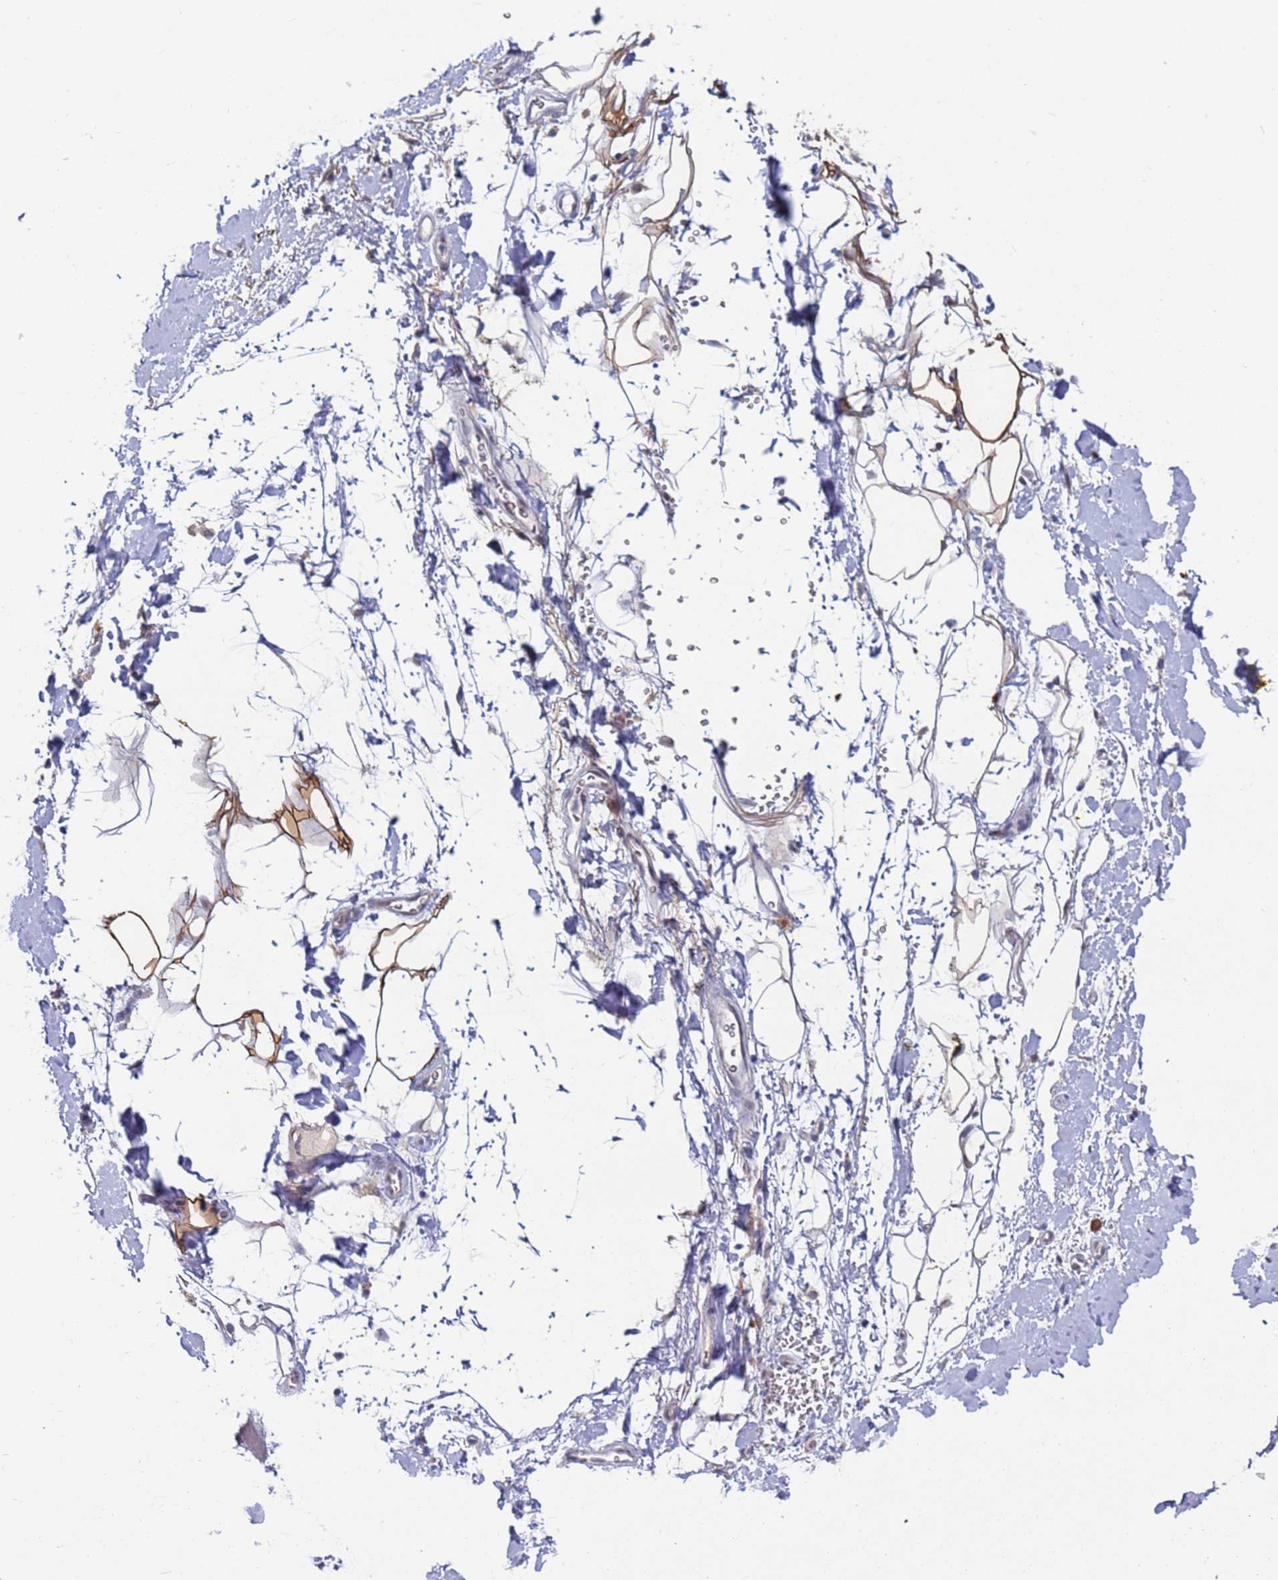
{"staining": {"intensity": "strong", "quantity": "25%-75%", "location": "cytoplasmic/membranous"}, "tissue": "adipose tissue", "cell_type": "Adipocytes", "image_type": "normal", "snomed": [{"axis": "morphology", "description": "Normal tissue, NOS"}, {"axis": "morphology", "description": "Adenocarcinoma, NOS"}, {"axis": "topography", "description": "Pancreas"}, {"axis": "topography", "description": "Peripheral nerve tissue"}], "caption": "Adipose tissue stained with DAB immunohistochemistry (IHC) demonstrates high levels of strong cytoplasmic/membranous expression in about 25%-75% of adipocytes. The staining is performed using DAB (3,3'-diaminobenzidine) brown chromogen to label protein expression. The nuclei are counter-stained blue using hematoxylin.", "gene": "FBXO27", "patient": {"sex": "male", "age": 59}}